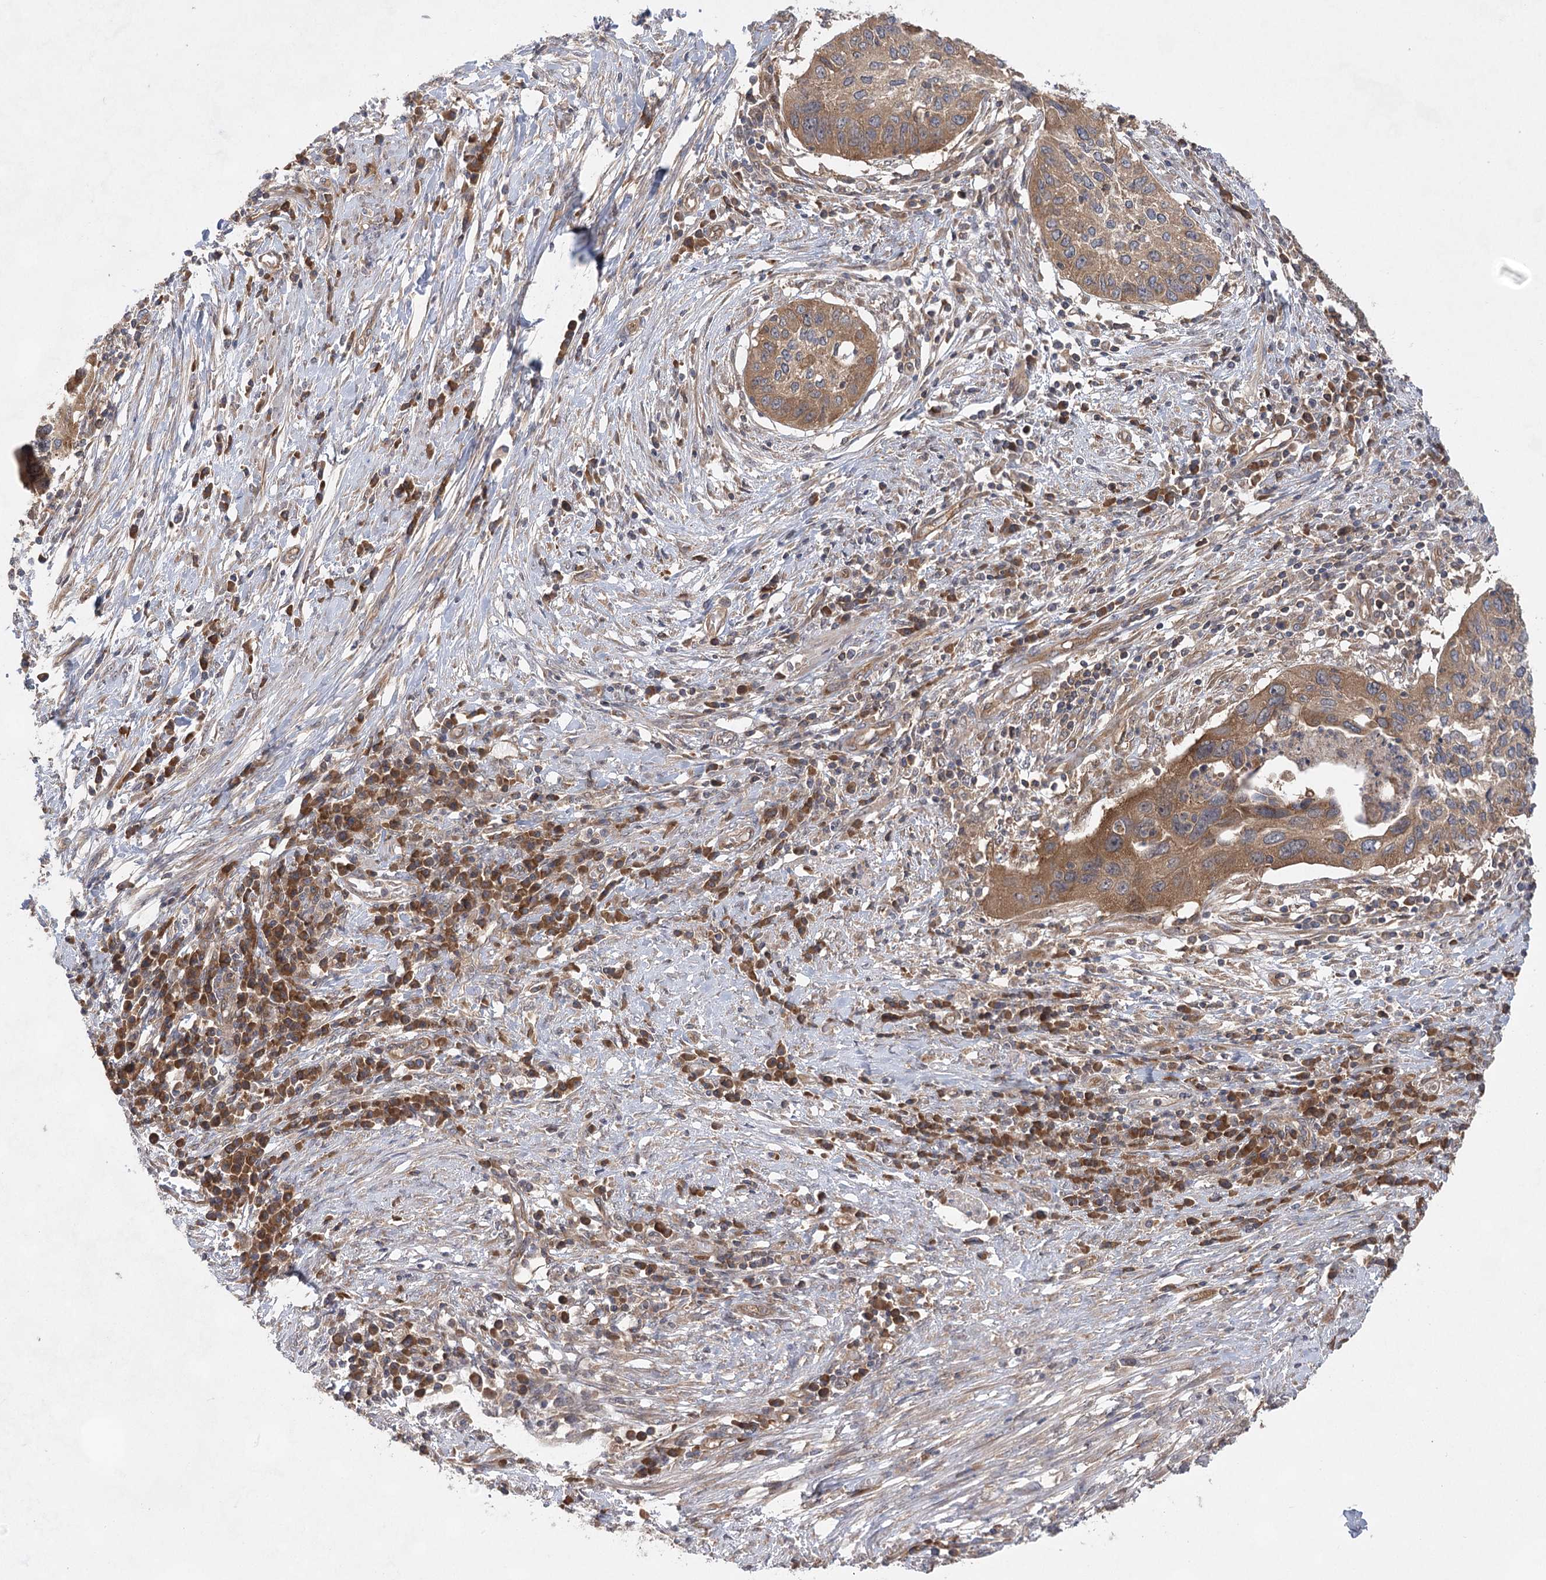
{"staining": {"intensity": "moderate", "quantity": ">75%", "location": "cytoplasmic/membranous"}, "tissue": "cervical cancer", "cell_type": "Tumor cells", "image_type": "cancer", "snomed": [{"axis": "morphology", "description": "Squamous cell carcinoma, NOS"}, {"axis": "topography", "description": "Cervix"}], "caption": "Immunohistochemical staining of human cervical squamous cell carcinoma displays medium levels of moderate cytoplasmic/membranous positivity in about >75% of tumor cells. (DAB = brown stain, brightfield microscopy at high magnification).", "gene": "EIF3A", "patient": {"sex": "female", "age": 38}}